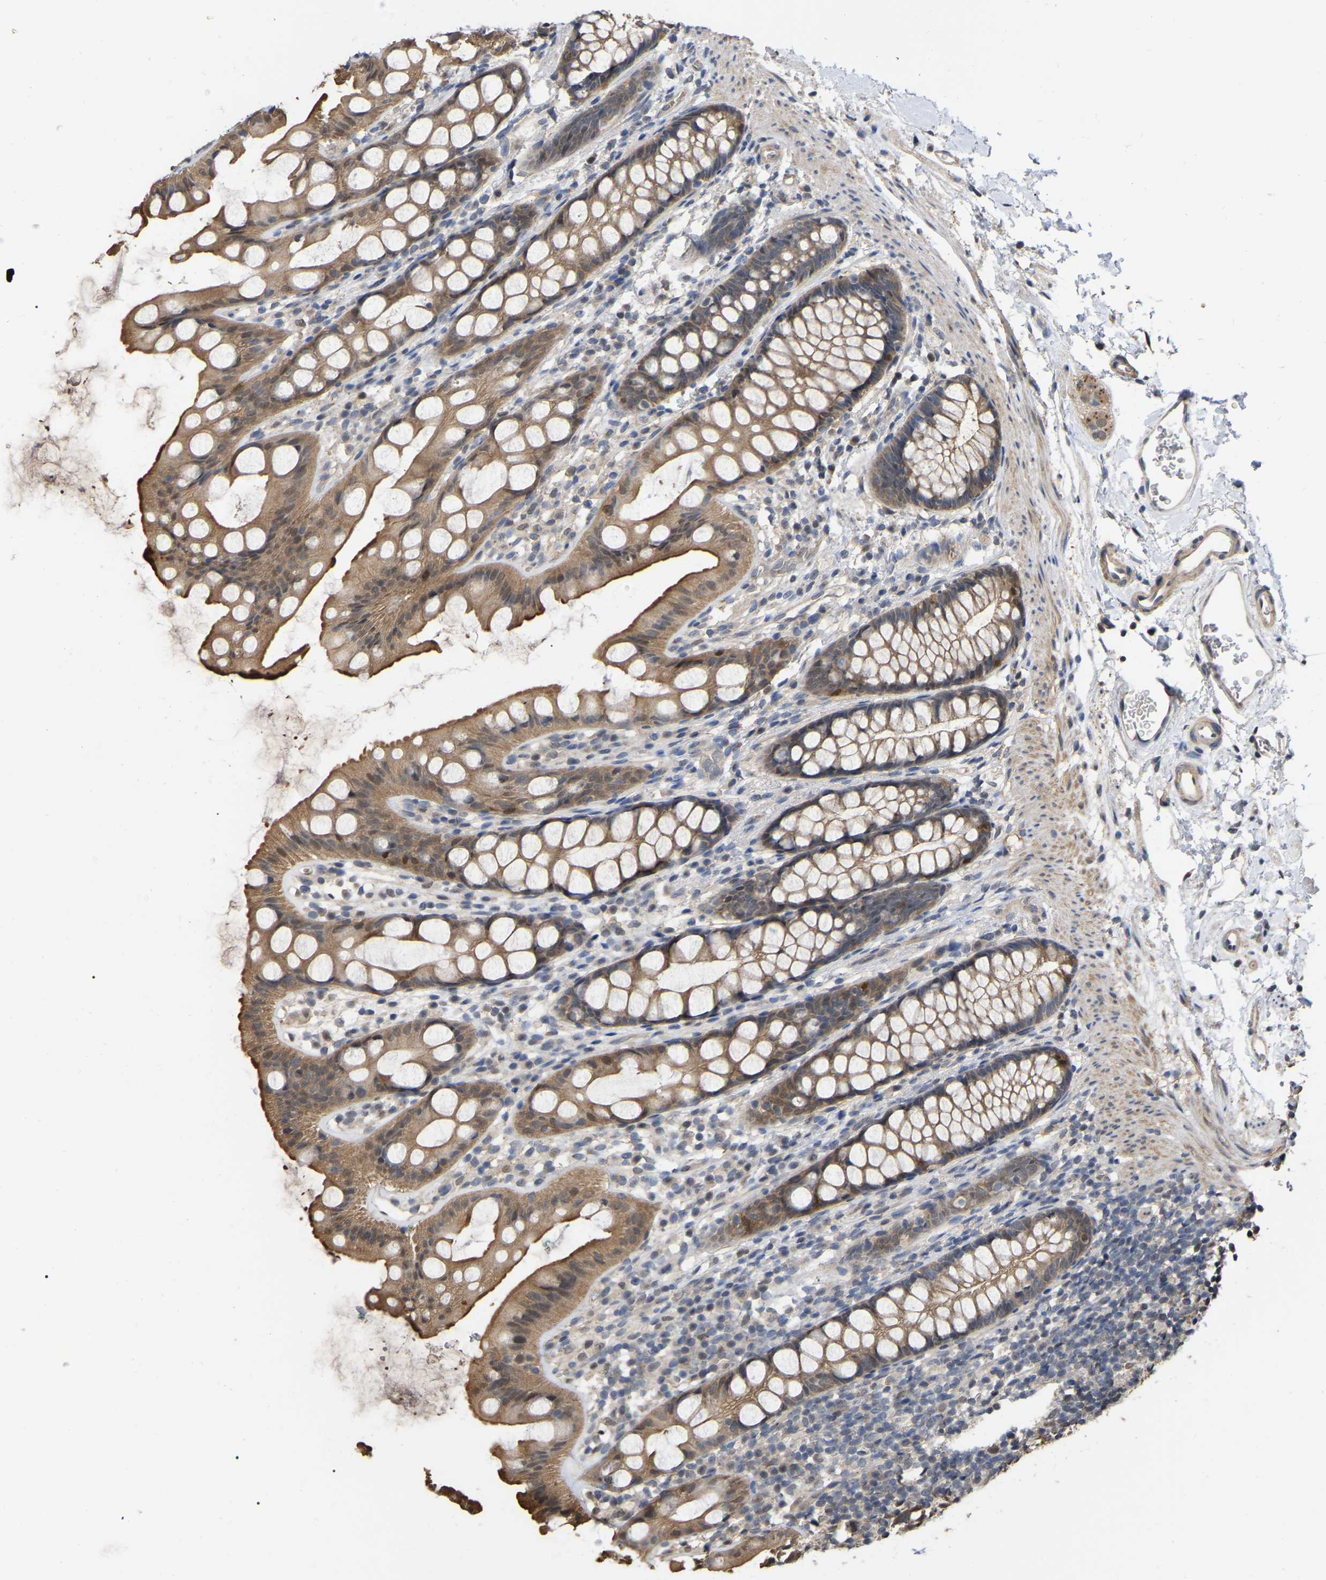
{"staining": {"intensity": "moderate", "quantity": ">75%", "location": "cytoplasmic/membranous"}, "tissue": "rectum", "cell_type": "Glandular cells", "image_type": "normal", "snomed": [{"axis": "morphology", "description": "Normal tissue, NOS"}, {"axis": "topography", "description": "Rectum"}], "caption": "A brown stain shows moderate cytoplasmic/membranous positivity of a protein in glandular cells of unremarkable rectum. (brown staining indicates protein expression, while blue staining denotes nuclei).", "gene": "FAM219A", "patient": {"sex": "female", "age": 65}}